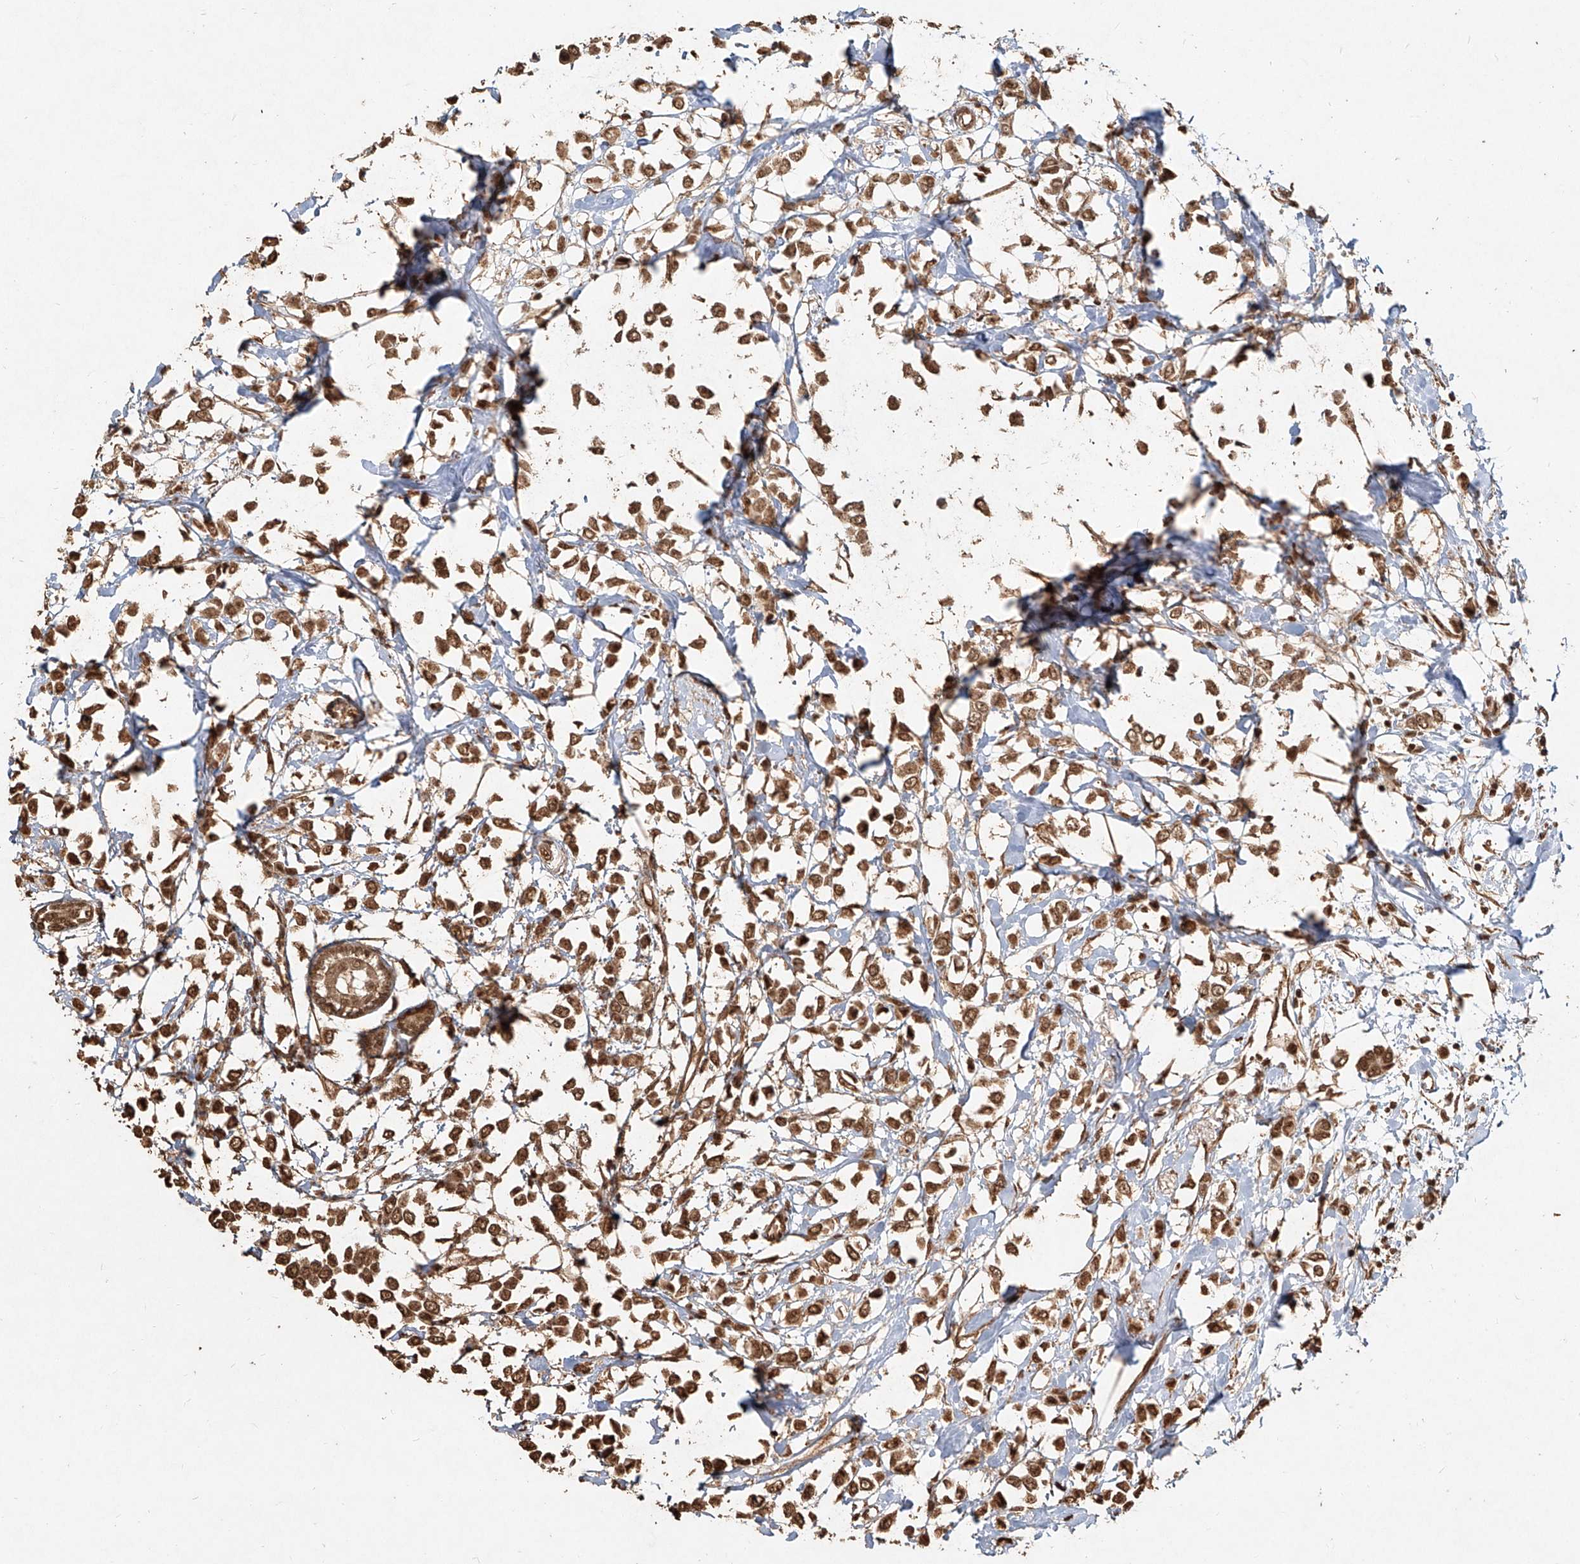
{"staining": {"intensity": "moderate", "quantity": ">75%", "location": "cytoplasmic/membranous,nuclear"}, "tissue": "breast cancer", "cell_type": "Tumor cells", "image_type": "cancer", "snomed": [{"axis": "morphology", "description": "Lobular carcinoma"}, {"axis": "topography", "description": "Breast"}], "caption": "Lobular carcinoma (breast) stained with immunohistochemistry (IHC) displays moderate cytoplasmic/membranous and nuclear expression in about >75% of tumor cells.", "gene": "UBE2K", "patient": {"sex": "female", "age": 51}}